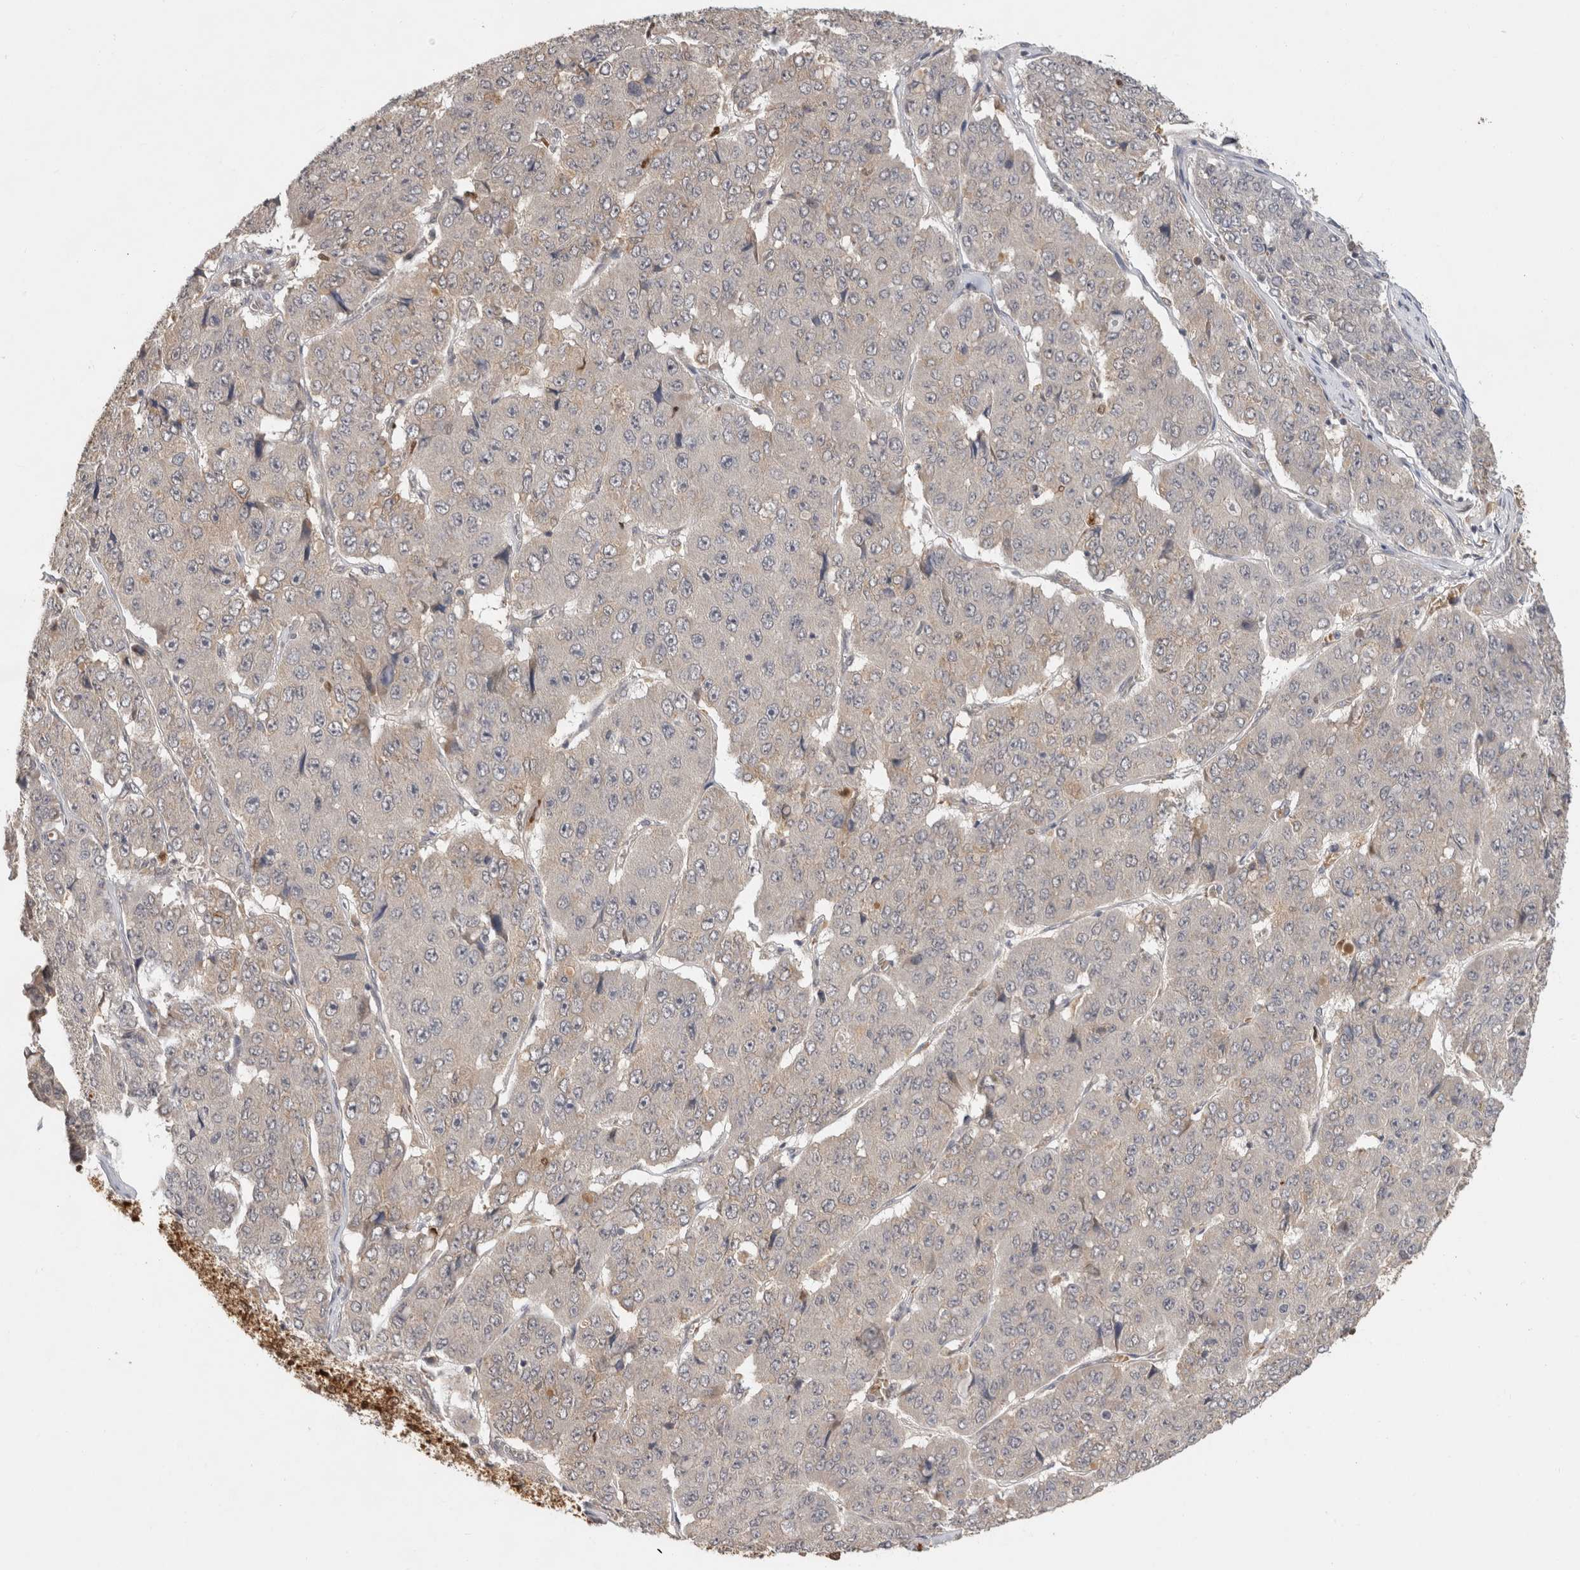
{"staining": {"intensity": "weak", "quantity": "<25%", "location": "cytoplasmic/membranous"}, "tissue": "pancreatic cancer", "cell_type": "Tumor cells", "image_type": "cancer", "snomed": [{"axis": "morphology", "description": "Adenocarcinoma, NOS"}, {"axis": "topography", "description": "Pancreas"}], "caption": "Pancreatic adenocarcinoma was stained to show a protein in brown. There is no significant expression in tumor cells.", "gene": "APOL2", "patient": {"sex": "male", "age": 50}}